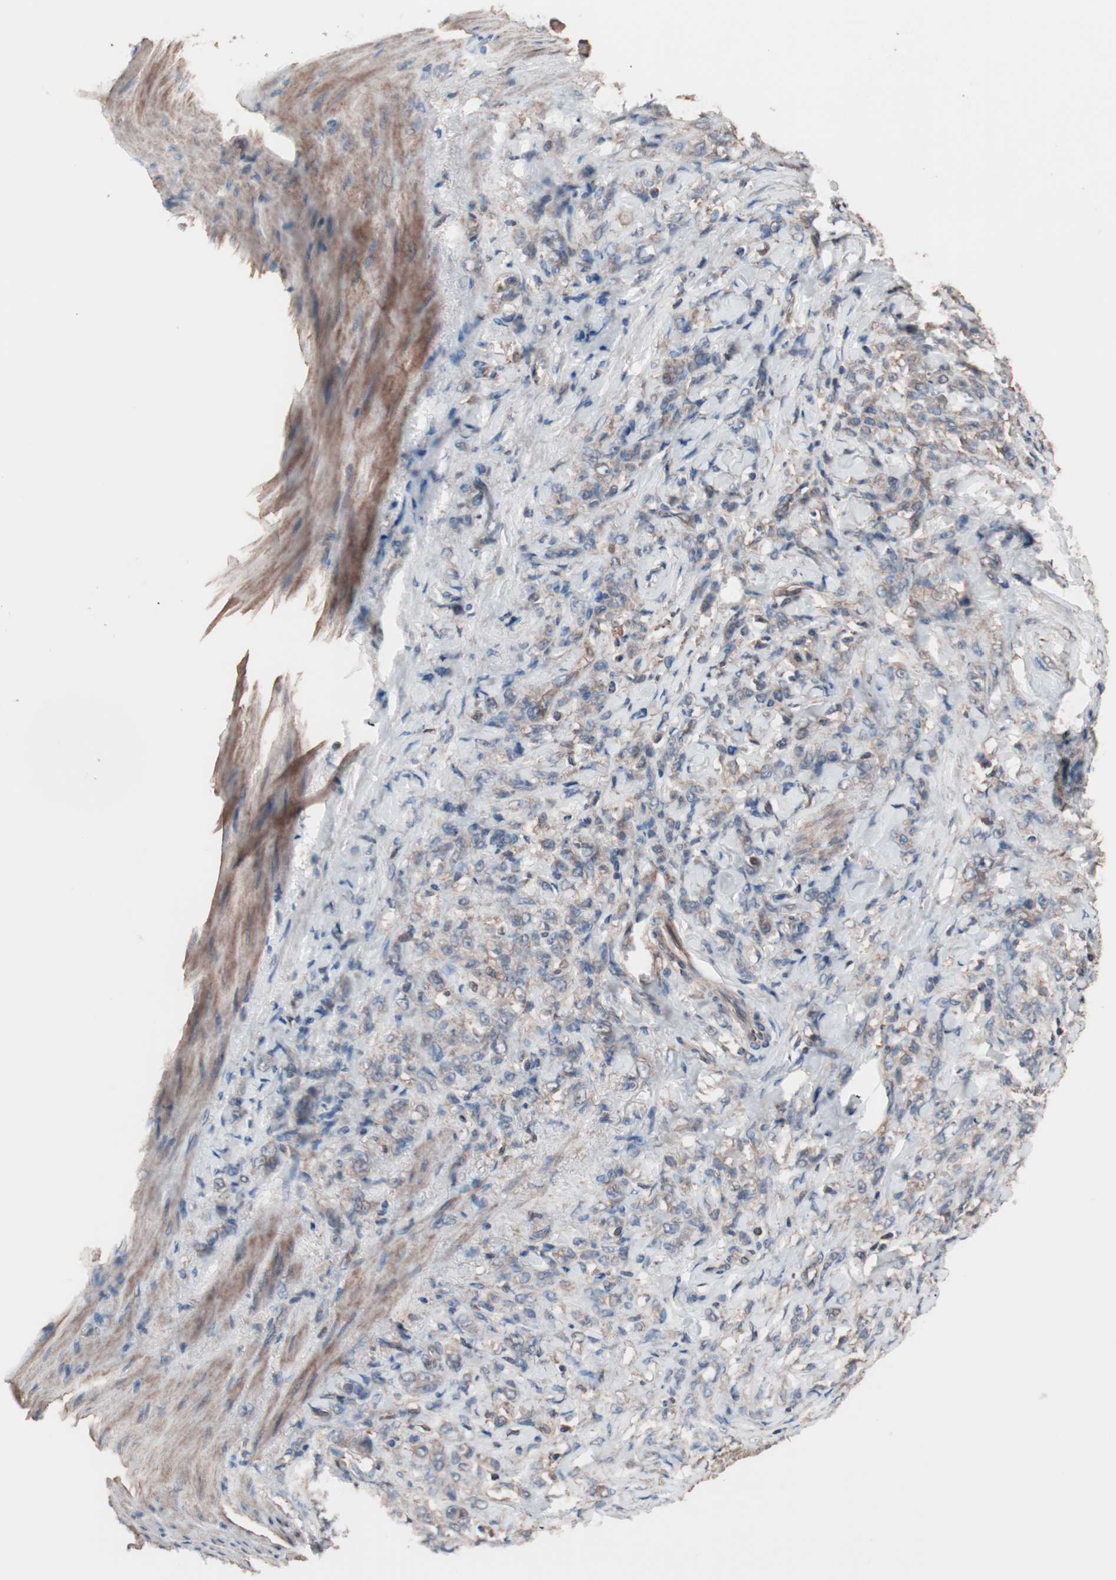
{"staining": {"intensity": "weak", "quantity": "<25%", "location": "cytoplasmic/membranous"}, "tissue": "stomach cancer", "cell_type": "Tumor cells", "image_type": "cancer", "snomed": [{"axis": "morphology", "description": "Adenocarcinoma, NOS"}, {"axis": "topography", "description": "Stomach"}], "caption": "This is a histopathology image of IHC staining of stomach cancer (adenocarcinoma), which shows no positivity in tumor cells.", "gene": "ATG7", "patient": {"sex": "male", "age": 82}}